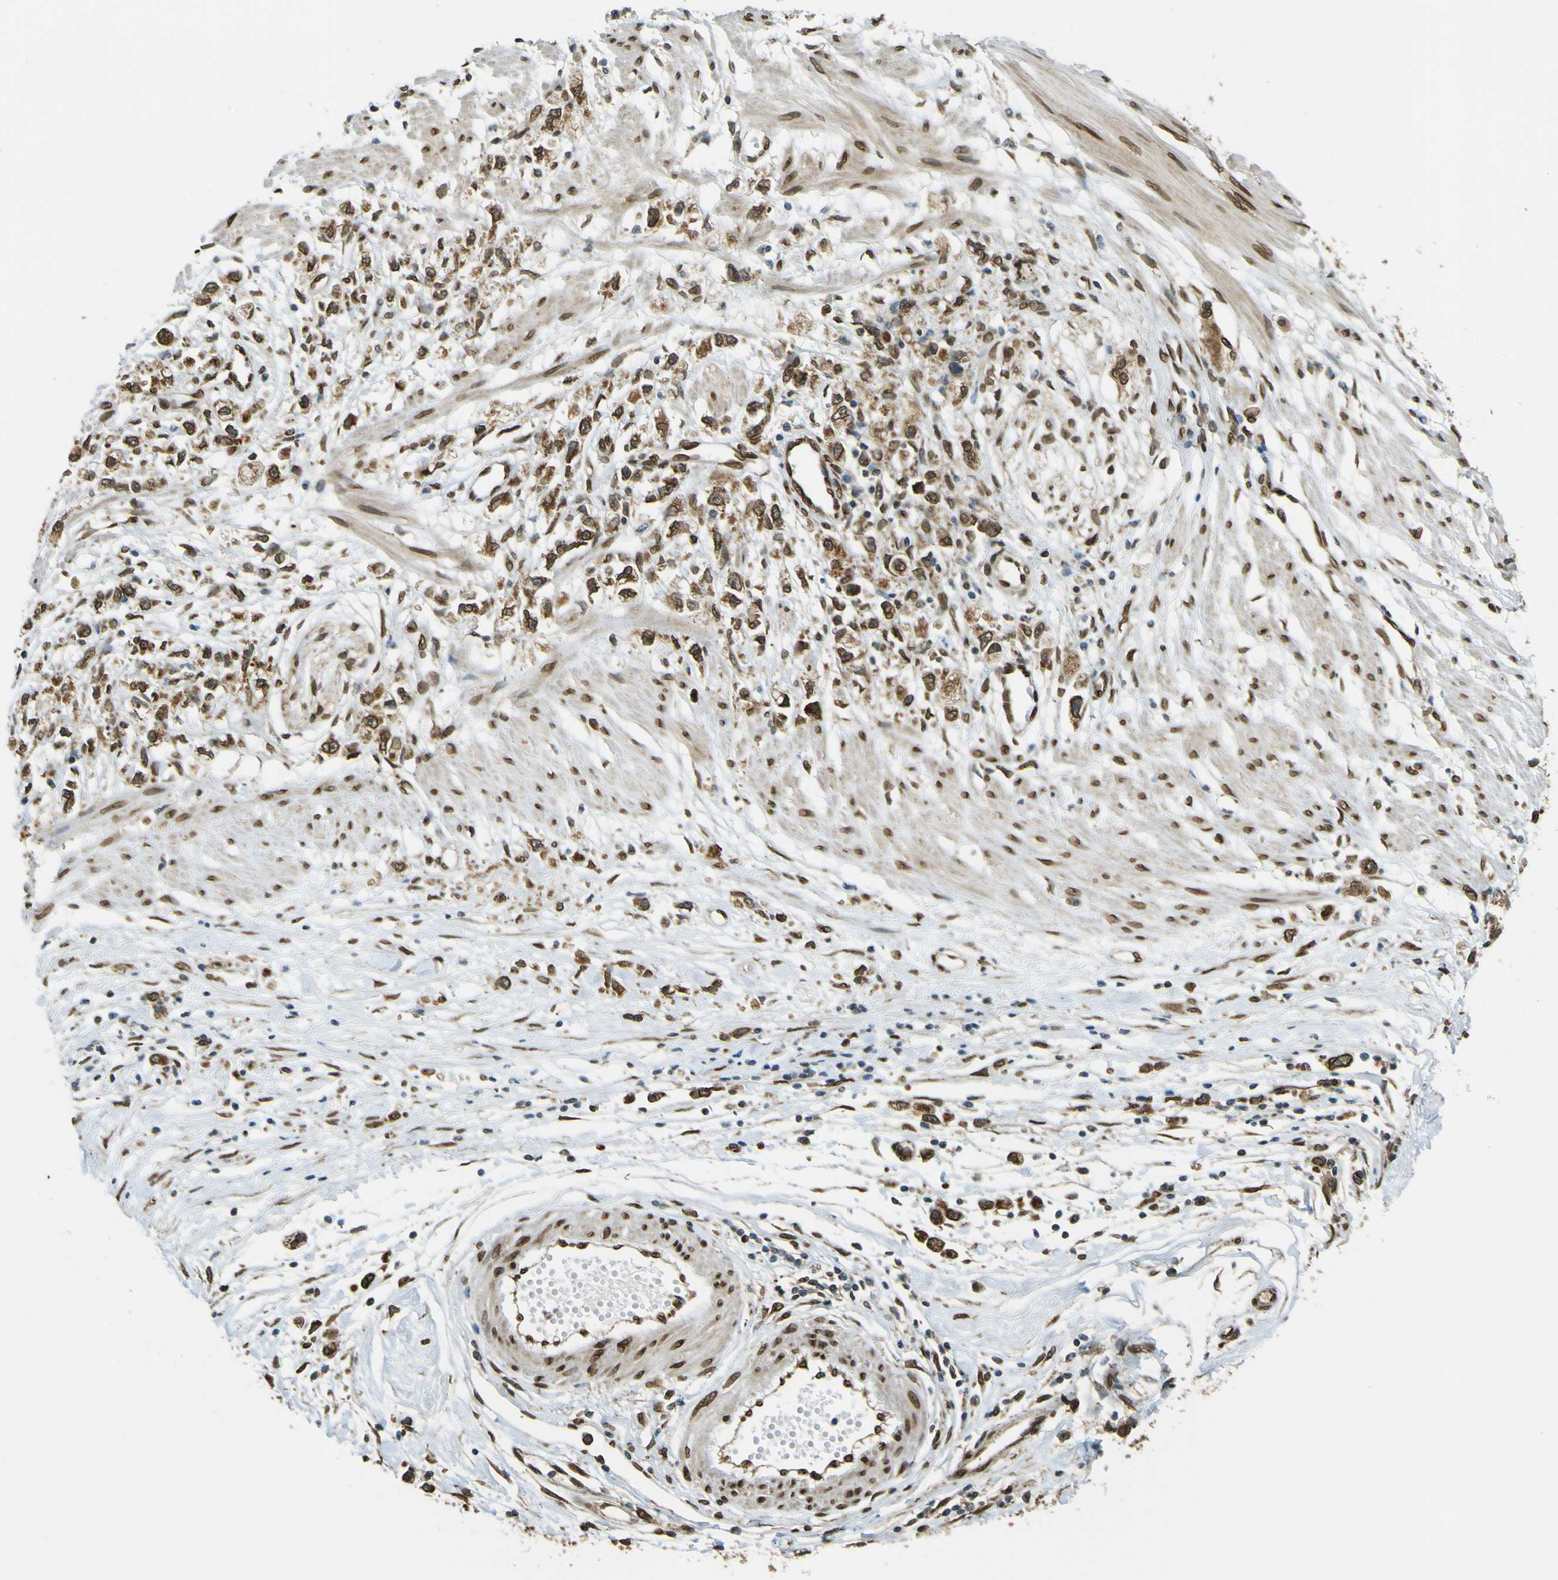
{"staining": {"intensity": "moderate", "quantity": ">75%", "location": "cytoplasmic/membranous,nuclear"}, "tissue": "stomach cancer", "cell_type": "Tumor cells", "image_type": "cancer", "snomed": [{"axis": "morphology", "description": "Adenocarcinoma, NOS"}, {"axis": "topography", "description": "Stomach"}], "caption": "High-power microscopy captured an IHC photomicrograph of stomach cancer, revealing moderate cytoplasmic/membranous and nuclear staining in about >75% of tumor cells.", "gene": "GALNT1", "patient": {"sex": "female", "age": 59}}